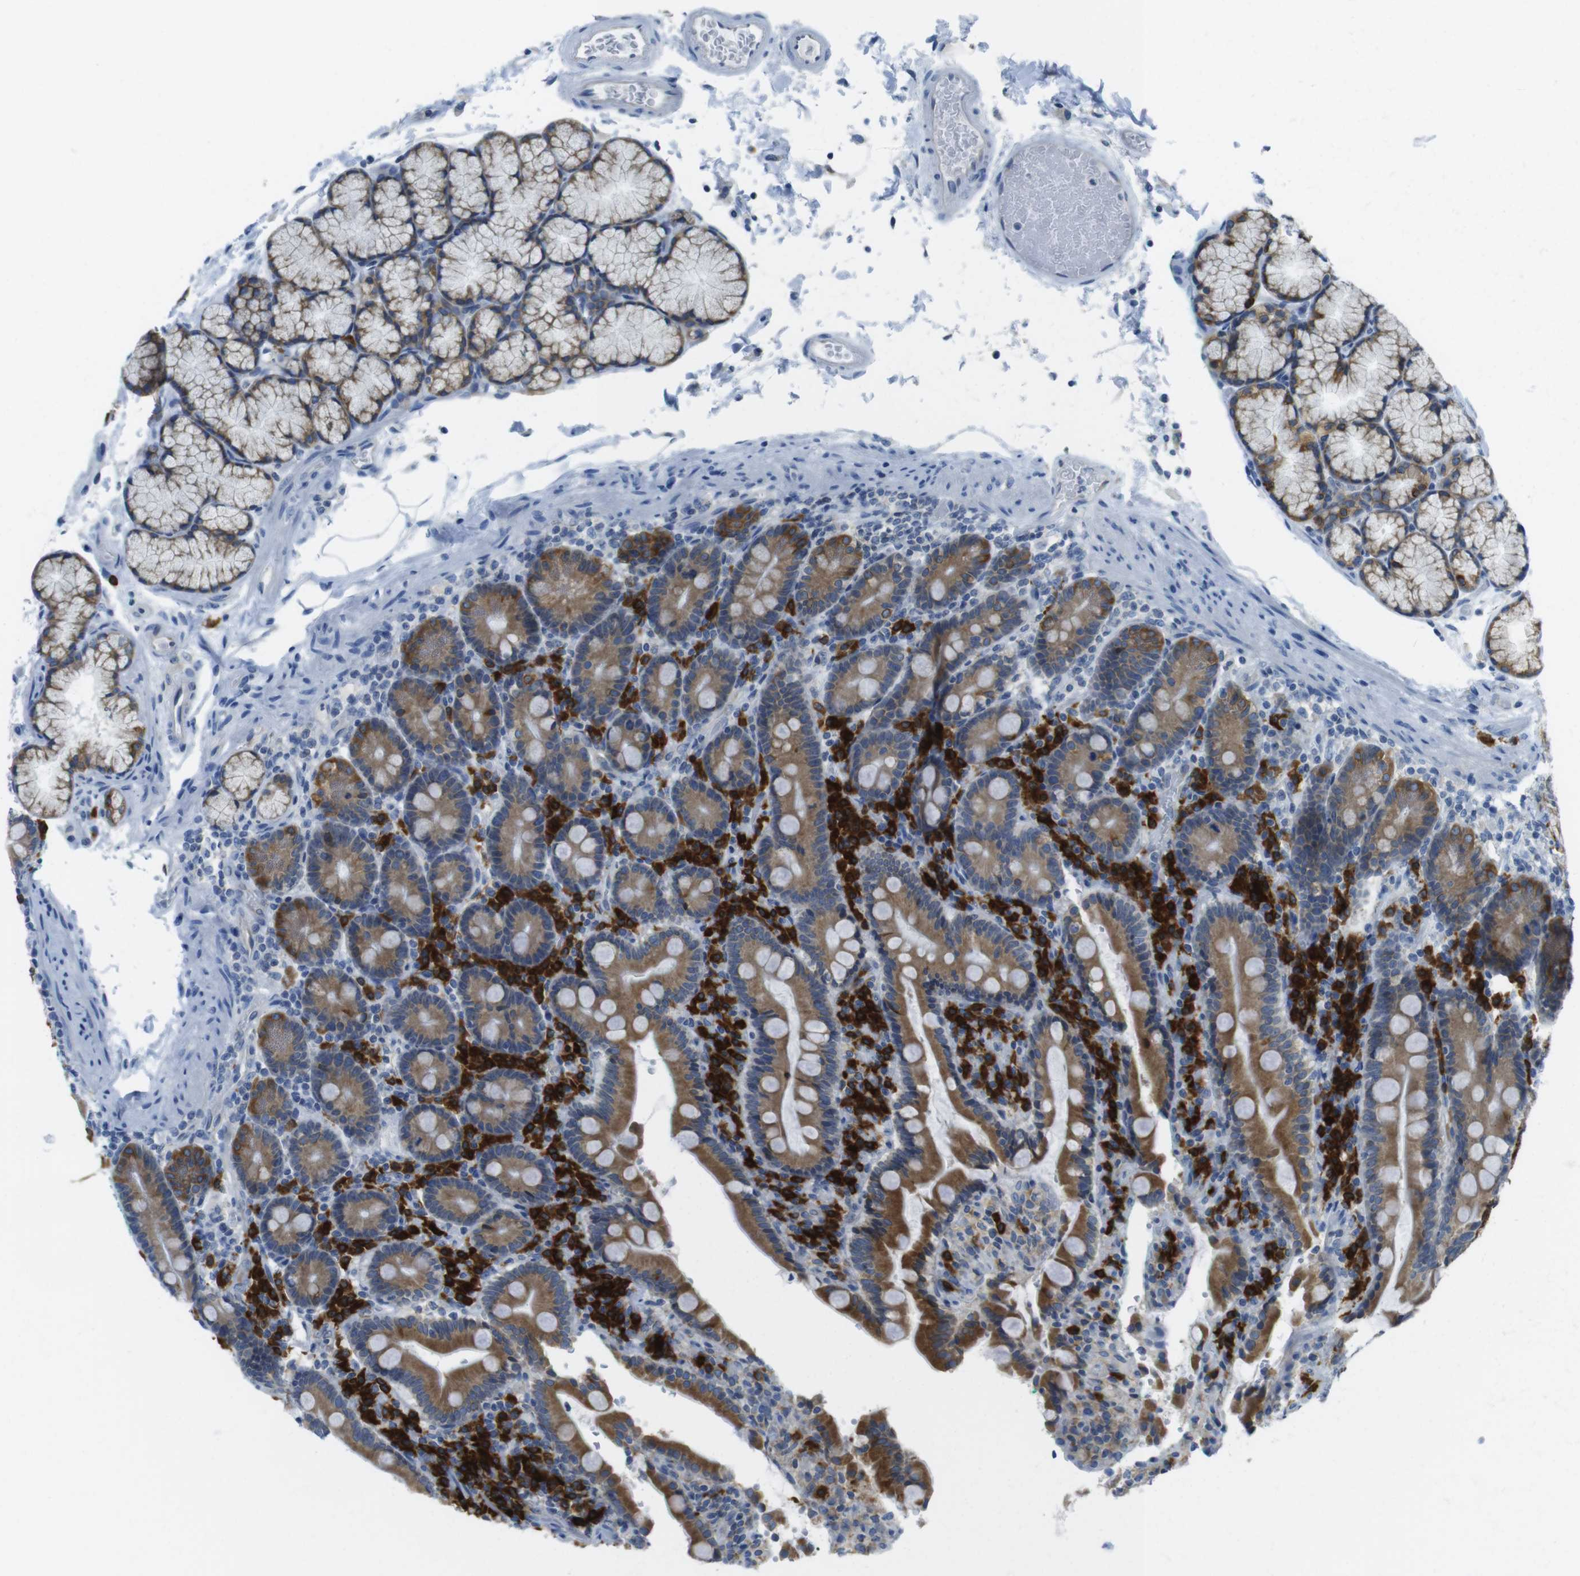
{"staining": {"intensity": "moderate", "quantity": ">75%", "location": "cytoplasmic/membranous"}, "tissue": "duodenum", "cell_type": "Glandular cells", "image_type": "normal", "snomed": [{"axis": "morphology", "description": "Normal tissue, NOS"}, {"axis": "topography", "description": "Small intestine, NOS"}], "caption": "Immunohistochemistry (IHC) (DAB (3,3'-diaminobenzidine)) staining of benign human duodenum demonstrates moderate cytoplasmic/membranous protein staining in about >75% of glandular cells.", "gene": "CLPTM1L", "patient": {"sex": "female", "age": 71}}